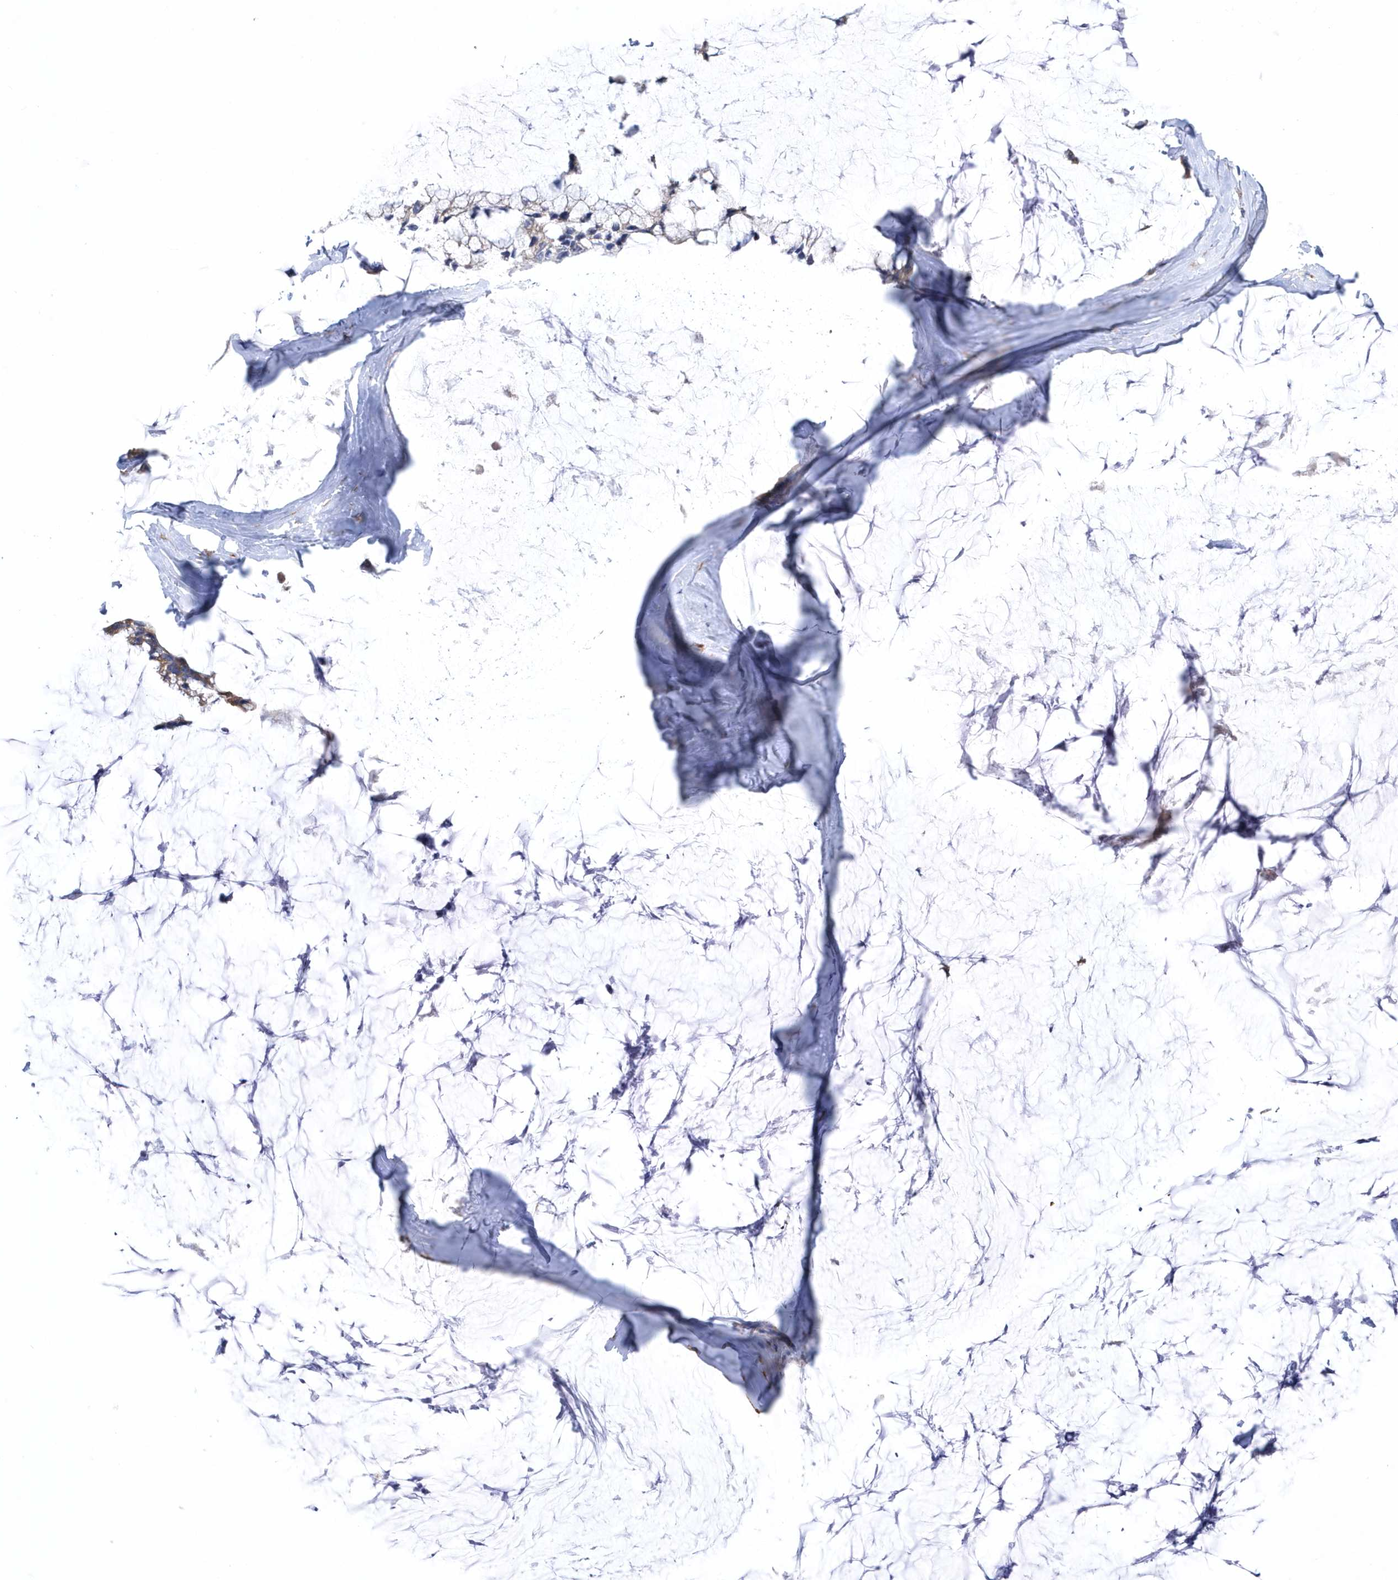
{"staining": {"intensity": "moderate", "quantity": "25%-75%", "location": "cytoplasmic/membranous"}, "tissue": "ovarian cancer", "cell_type": "Tumor cells", "image_type": "cancer", "snomed": [{"axis": "morphology", "description": "Cystadenocarcinoma, mucinous, NOS"}, {"axis": "topography", "description": "Ovary"}], "caption": "IHC histopathology image of neoplastic tissue: human ovarian mucinous cystadenocarcinoma stained using IHC shows medium levels of moderate protein expression localized specifically in the cytoplasmic/membranous of tumor cells, appearing as a cytoplasmic/membranous brown color.", "gene": "MED31", "patient": {"sex": "female", "age": 39}}